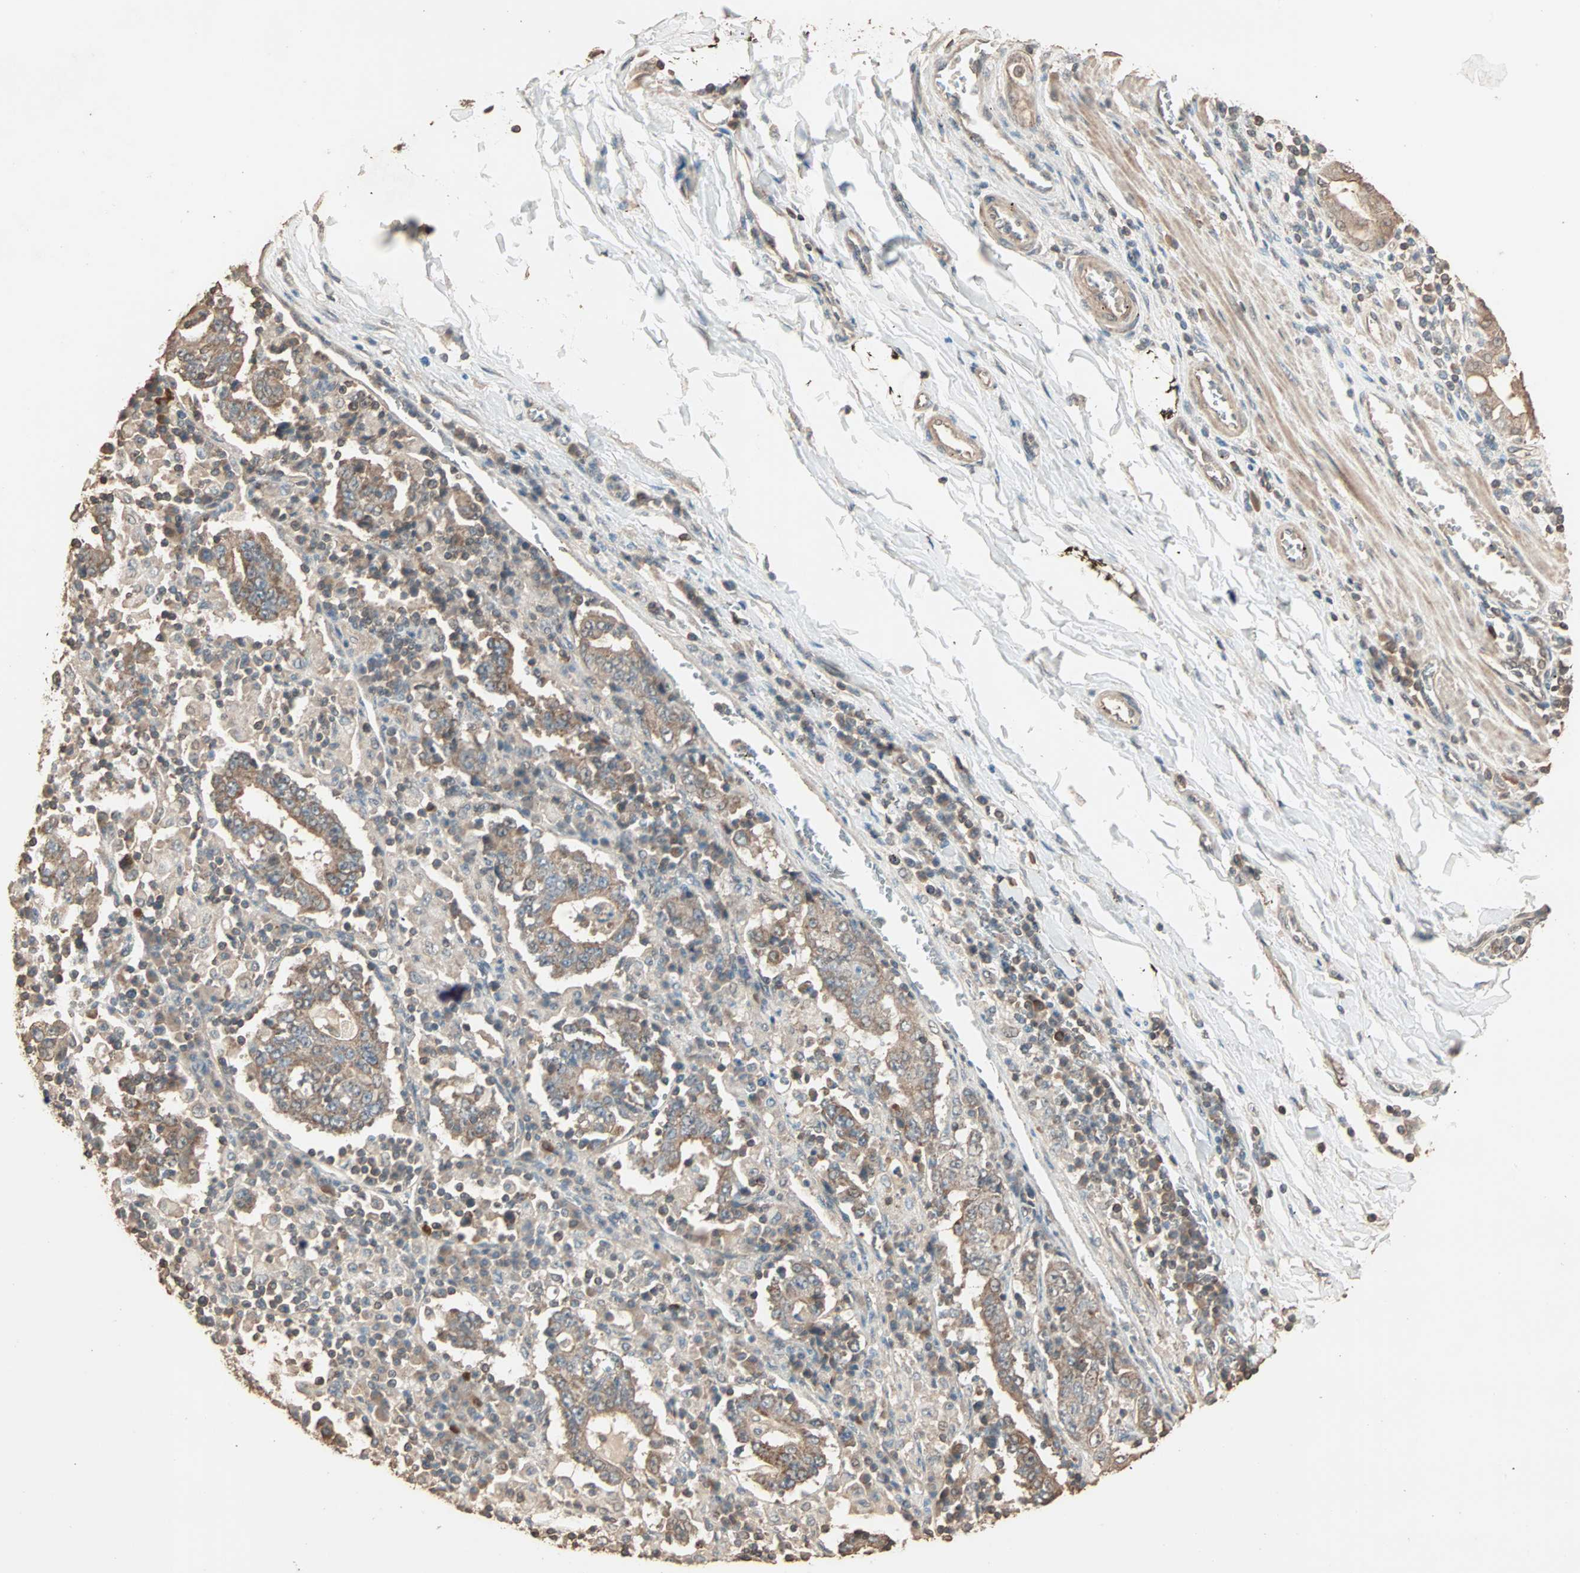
{"staining": {"intensity": "moderate", "quantity": ">75%", "location": "cytoplasmic/membranous"}, "tissue": "stomach cancer", "cell_type": "Tumor cells", "image_type": "cancer", "snomed": [{"axis": "morphology", "description": "Normal tissue, NOS"}, {"axis": "morphology", "description": "Adenocarcinoma, NOS"}, {"axis": "topography", "description": "Stomach, upper"}, {"axis": "topography", "description": "Stomach"}], "caption": "An image of stomach cancer (adenocarcinoma) stained for a protein demonstrates moderate cytoplasmic/membranous brown staining in tumor cells.", "gene": "ZBTB33", "patient": {"sex": "male", "age": 59}}